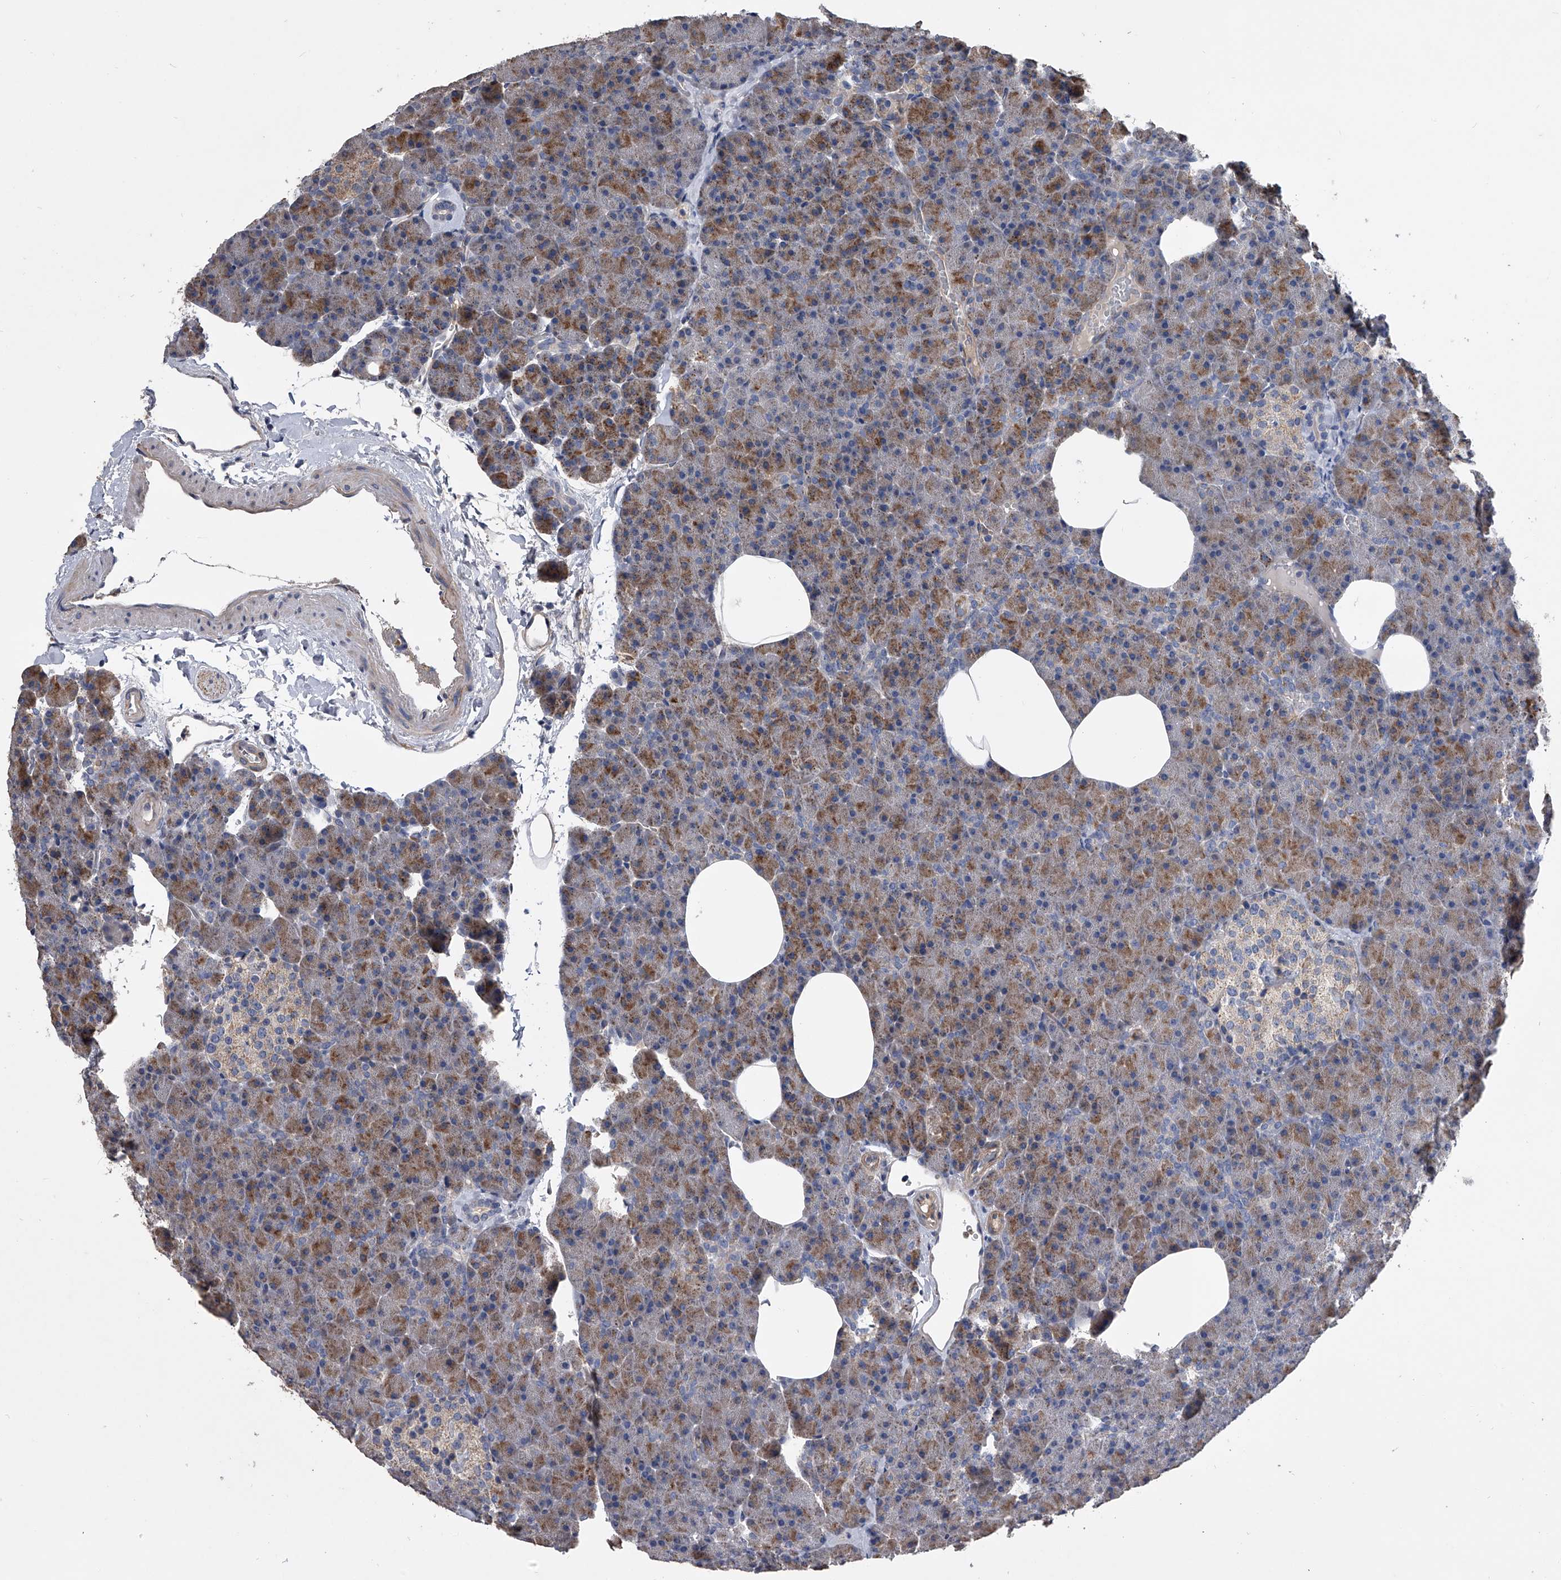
{"staining": {"intensity": "moderate", "quantity": ">75%", "location": "cytoplasmic/membranous"}, "tissue": "pancreas", "cell_type": "Exocrine glandular cells", "image_type": "normal", "snomed": [{"axis": "morphology", "description": "Normal tissue, NOS"}, {"axis": "morphology", "description": "Carcinoid, malignant, NOS"}, {"axis": "topography", "description": "Pancreas"}], "caption": "Protein staining displays moderate cytoplasmic/membranous staining in approximately >75% of exocrine glandular cells in normal pancreas.", "gene": "NRP1", "patient": {"sex": "female", "age": 35}}